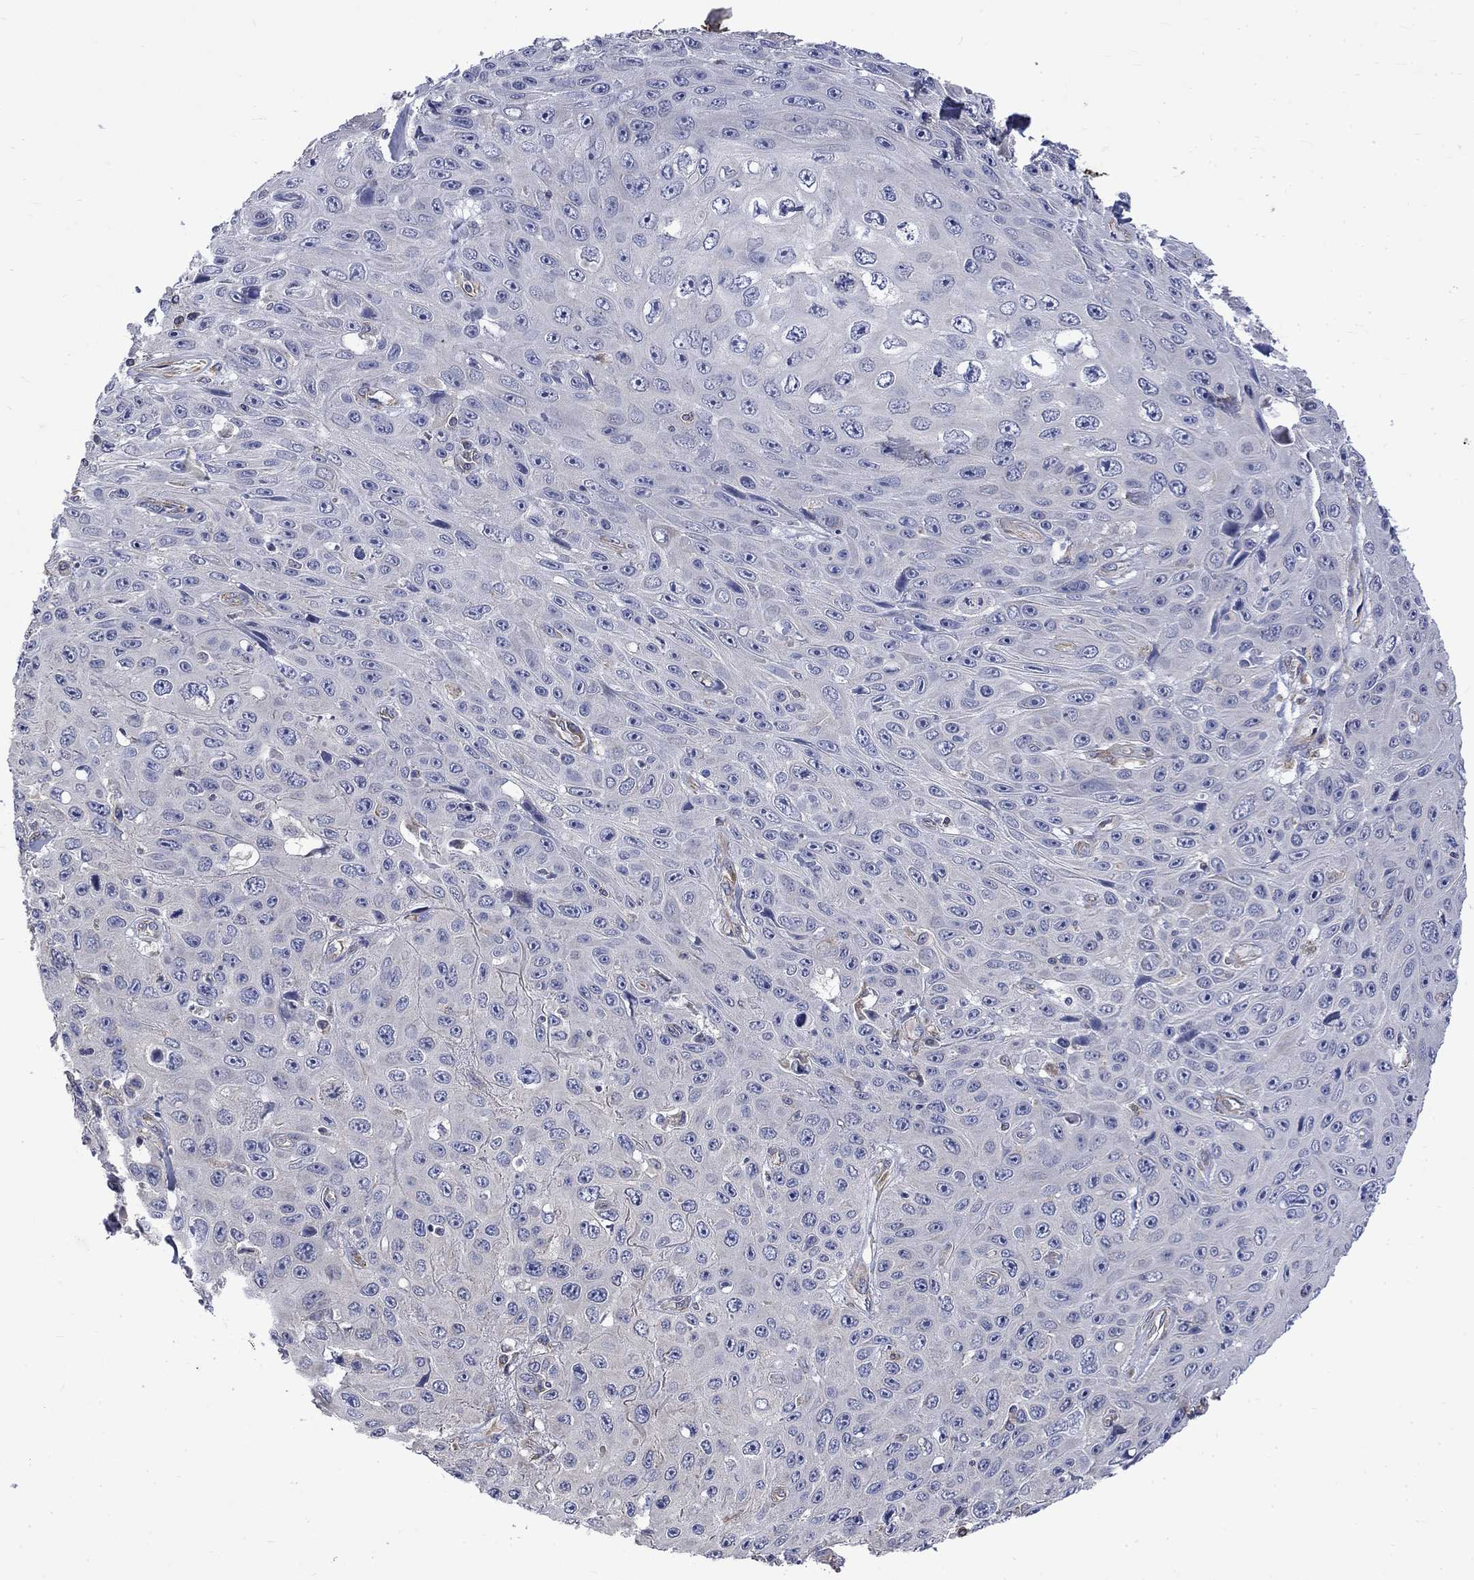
{"staining": {"intensity": "negative", "quantity": "none", "location": "none"}, "tissue": "skin cancer", "cell_type": "Tumor cells", "image_type": "cancer", "snomed": [{"axis": "morphology", "description": "Squamous cell carcinoma, NOS"}, {"axis": "topography", "description": "Skin"}], "caption": "Immunohistochemistry (IHC) micrograph of skin cancer (squamous cell carcinoma) stained for a protein (brown), which reveals no expression in tumor cells.", "gene": "CAMKK2", "patient": {"sex": "male", "age": 82}}